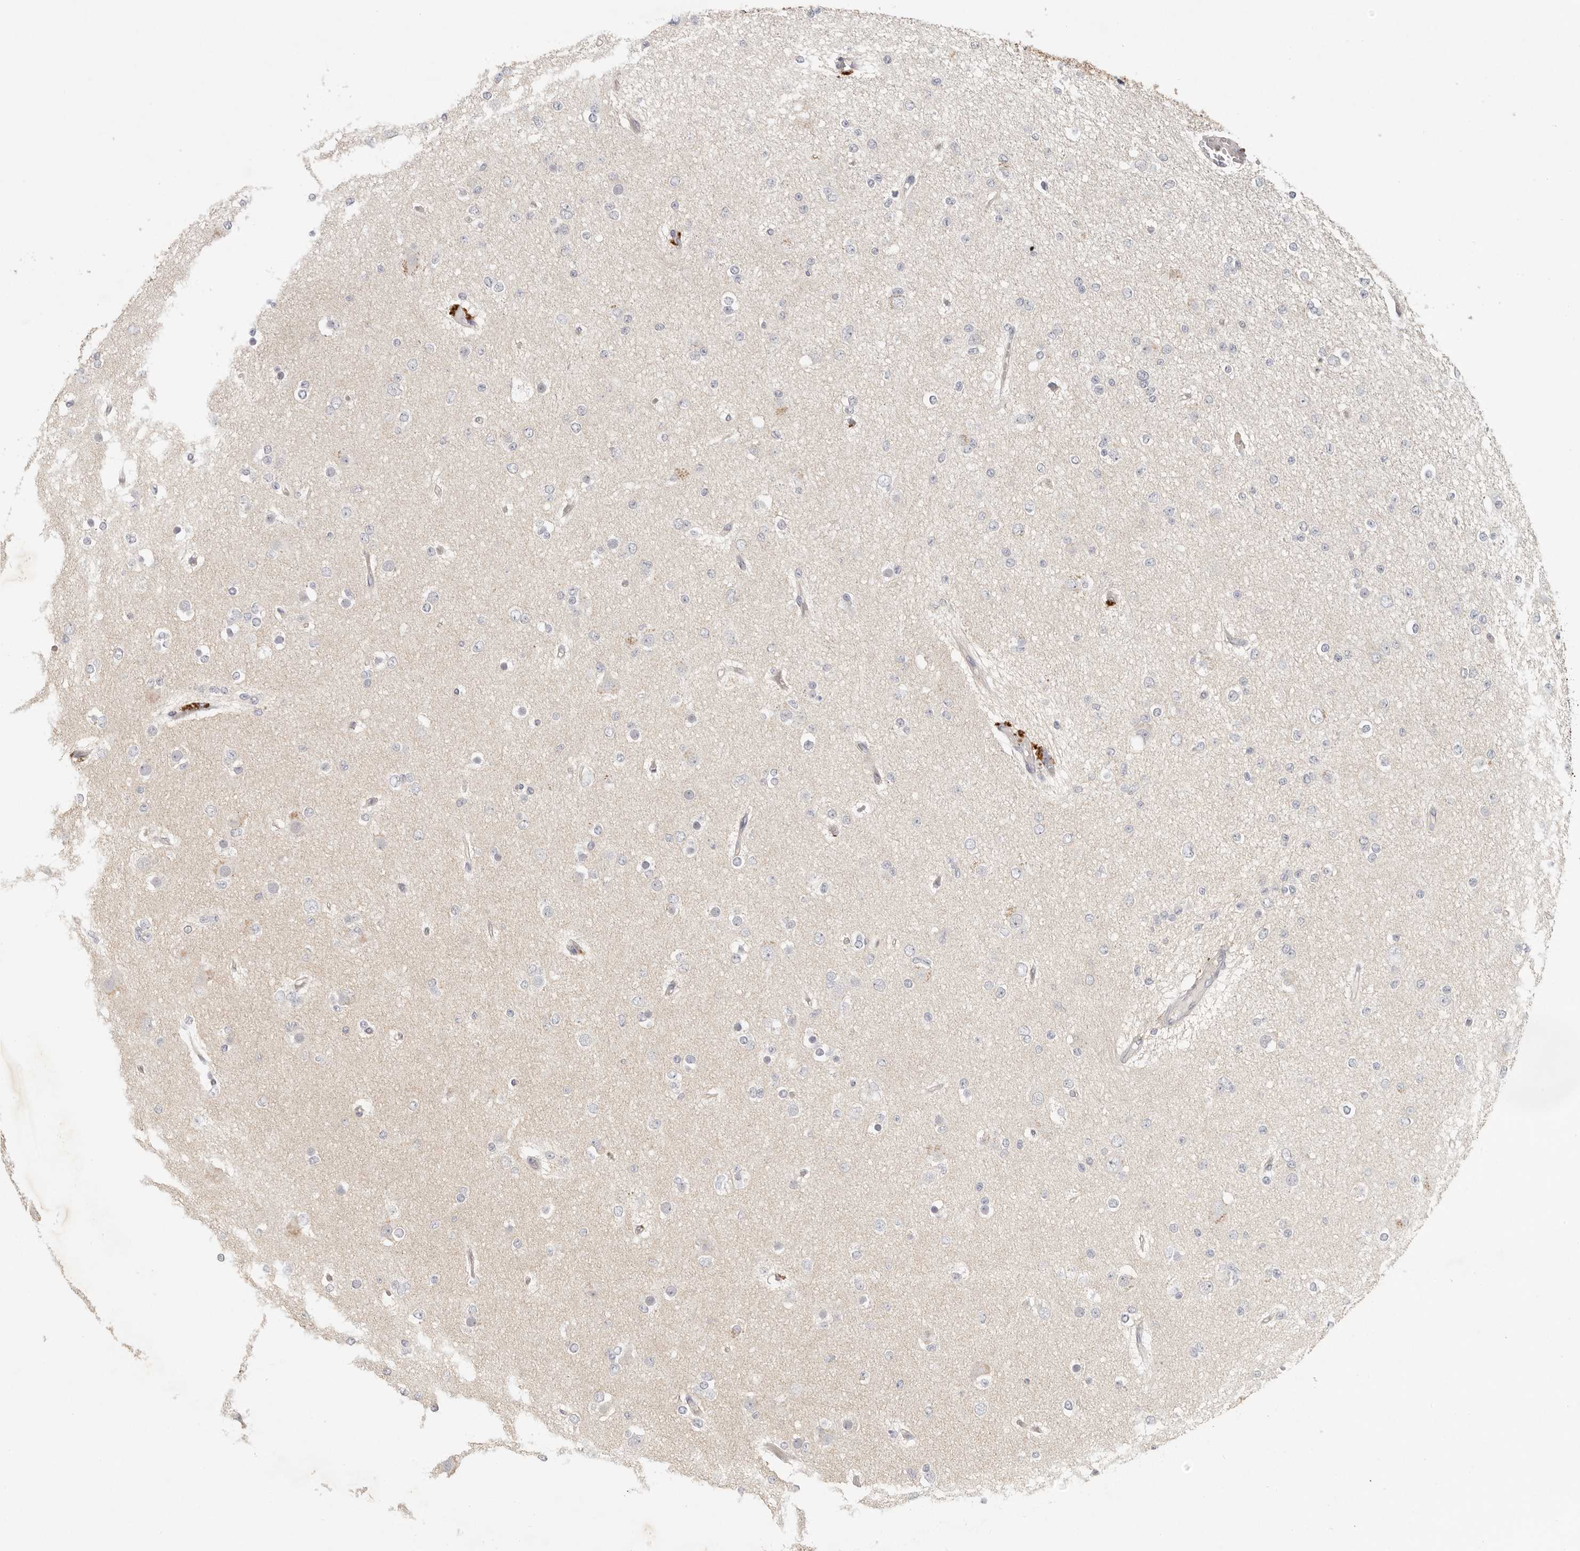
{"staining": {"intensity": "negative", "quantity": "none", "location": "none"}, "tissue": "glioma", "cell_type": "Tumor cells", "image_type": "cancer", "snomed": [{"axis": "morphology", "description": "Glioma, malignant, Low grade"}, {"axis": "topography", "description": "Brain"}], "caption": "Protein analysis of malignant glioma (low-grade) exhibits no significant expression in tumor cells.", "gene": "ANXA9", "patient": {"sex": "female", "age": 22}}